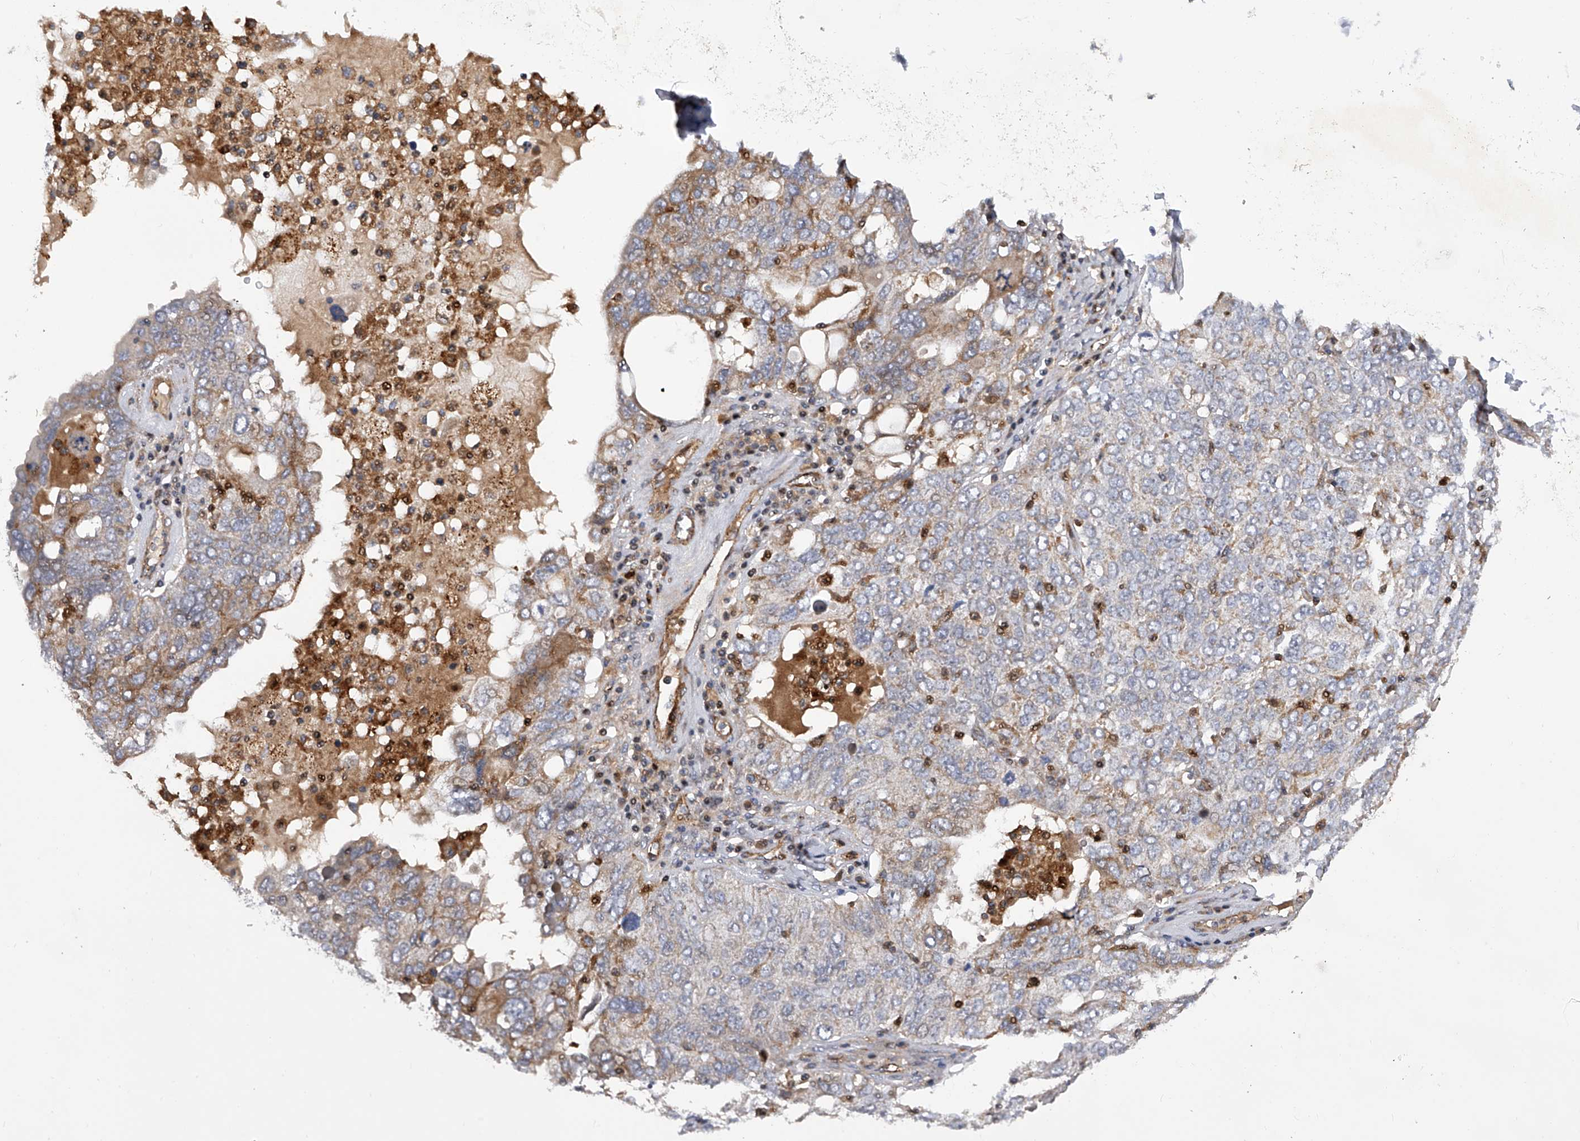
{"staining": {"intensity": "weak", "quantity": "25%-75%", "location": "cytoplasmic/membranous"}, "tissue": "ovarian cancer", "cell_type": "Tumor cells", "image_type": "cancer", "snomed": [{"axis": "morphology", "description": "Carcinoma, endometroid"}, {"axis": "topography", "description": "Ovary"}], "caption": "Immunohistochemistry histopathology image of human endometroid carcinoma (ovarian) stained for a protein (brown), which exhibits low levels of weak cytoplasmic/membranous staining in about 25%-75% of tumor cells.", "gene": "PDSS2", "patient": {"sex": "female", "age": 62}}